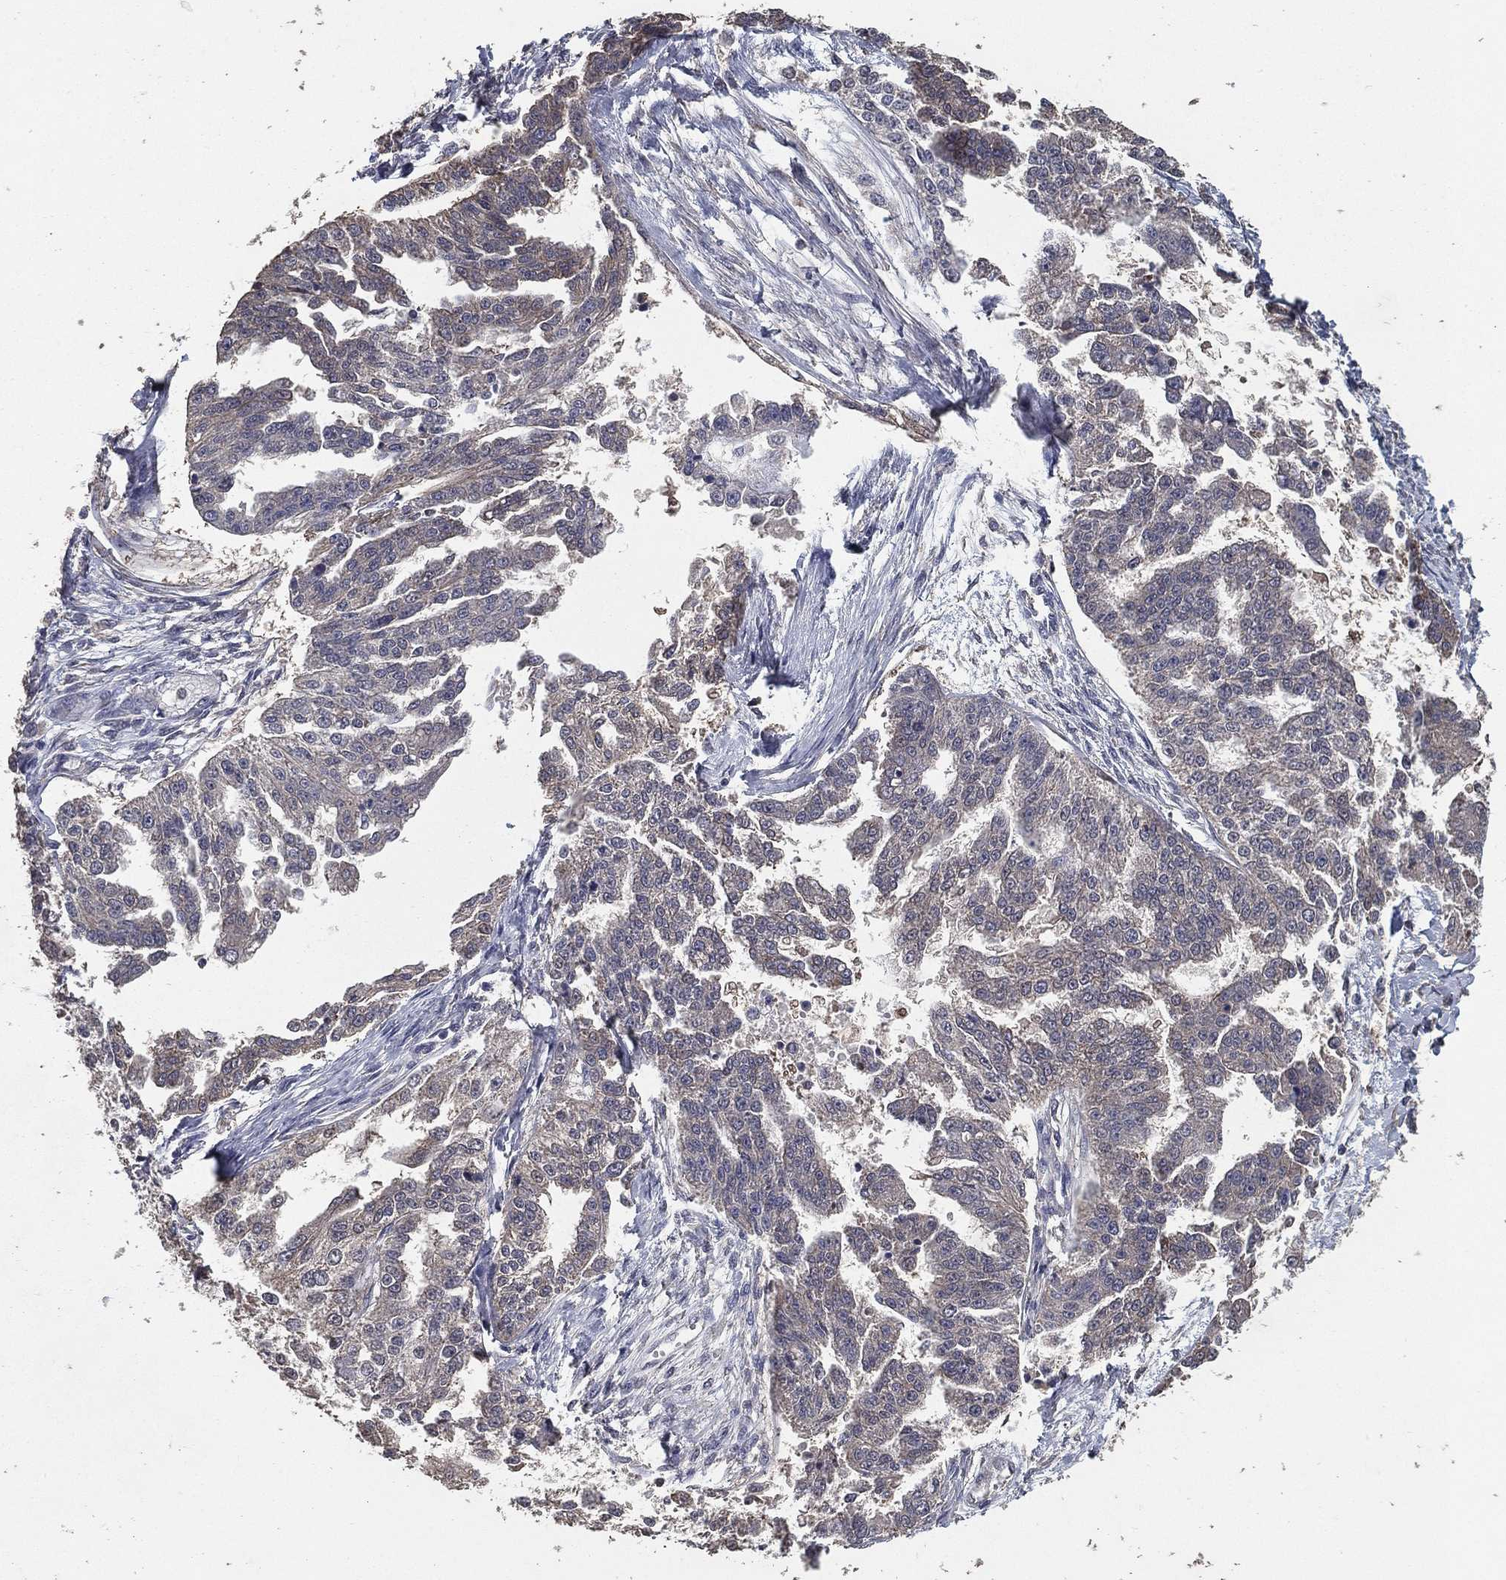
{"staining": {"intensity": "negative", "quantity": "none", "location": "none"}, "tissue": "ovarian cancer", "cell_type": "Tumor cells", "image_type": "cancer", "snomed": [{"axis": "morphology", "description": "Cystadenocarcinoma, serous, NOS"}, {"axis": "topography", "description": "Ovary"}], "caption": "Immunohistochemistry of ovarian cancer (serous cystadenocarcinoma) exhibits no staining in tumor cells. (DAB immunohistochemistry, high magnification).", "gene": "PCNT", "patient": {"sex": "female", "age": 58}}